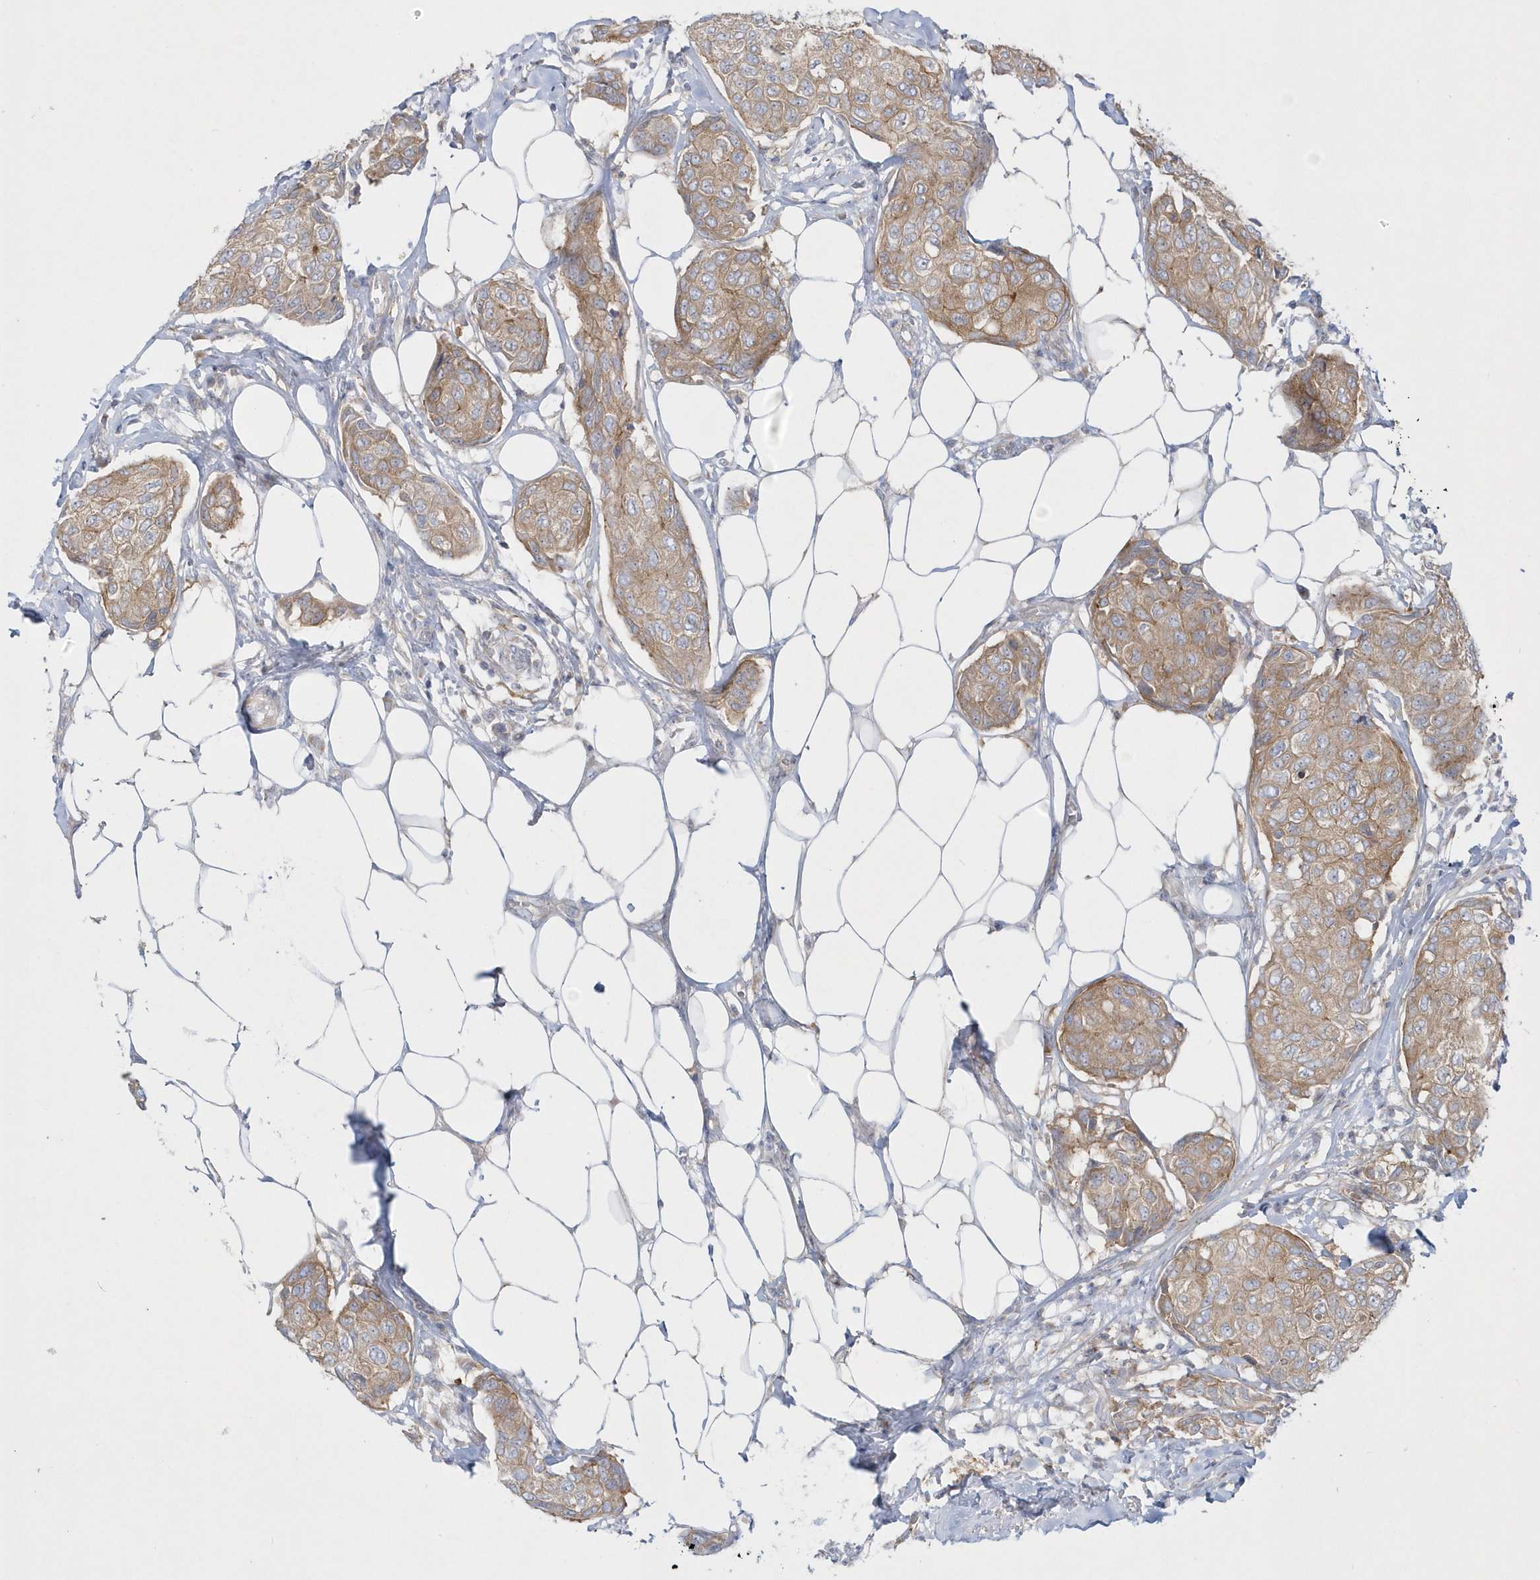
{"staining": {"intensity": "moderate", "quantity": ">75%", "location": "cytoplasmic/membranous"}, "tissue": "breast cancer", "cell_type": "Tumor cells", "image_type": "cancer", "snomed": [{"axis": "morphology", "description": "Duct carcinoma"}, {"axis": "topography", "description": "Breast"}], "caption": "A brown stain highlights moderate cytoplasmic/membranous expression of a protein in breast invasive ductal carcinoma tumor cells.", "gene": "DNAJC18", "patient": {"sex": "female", "age": 80}}